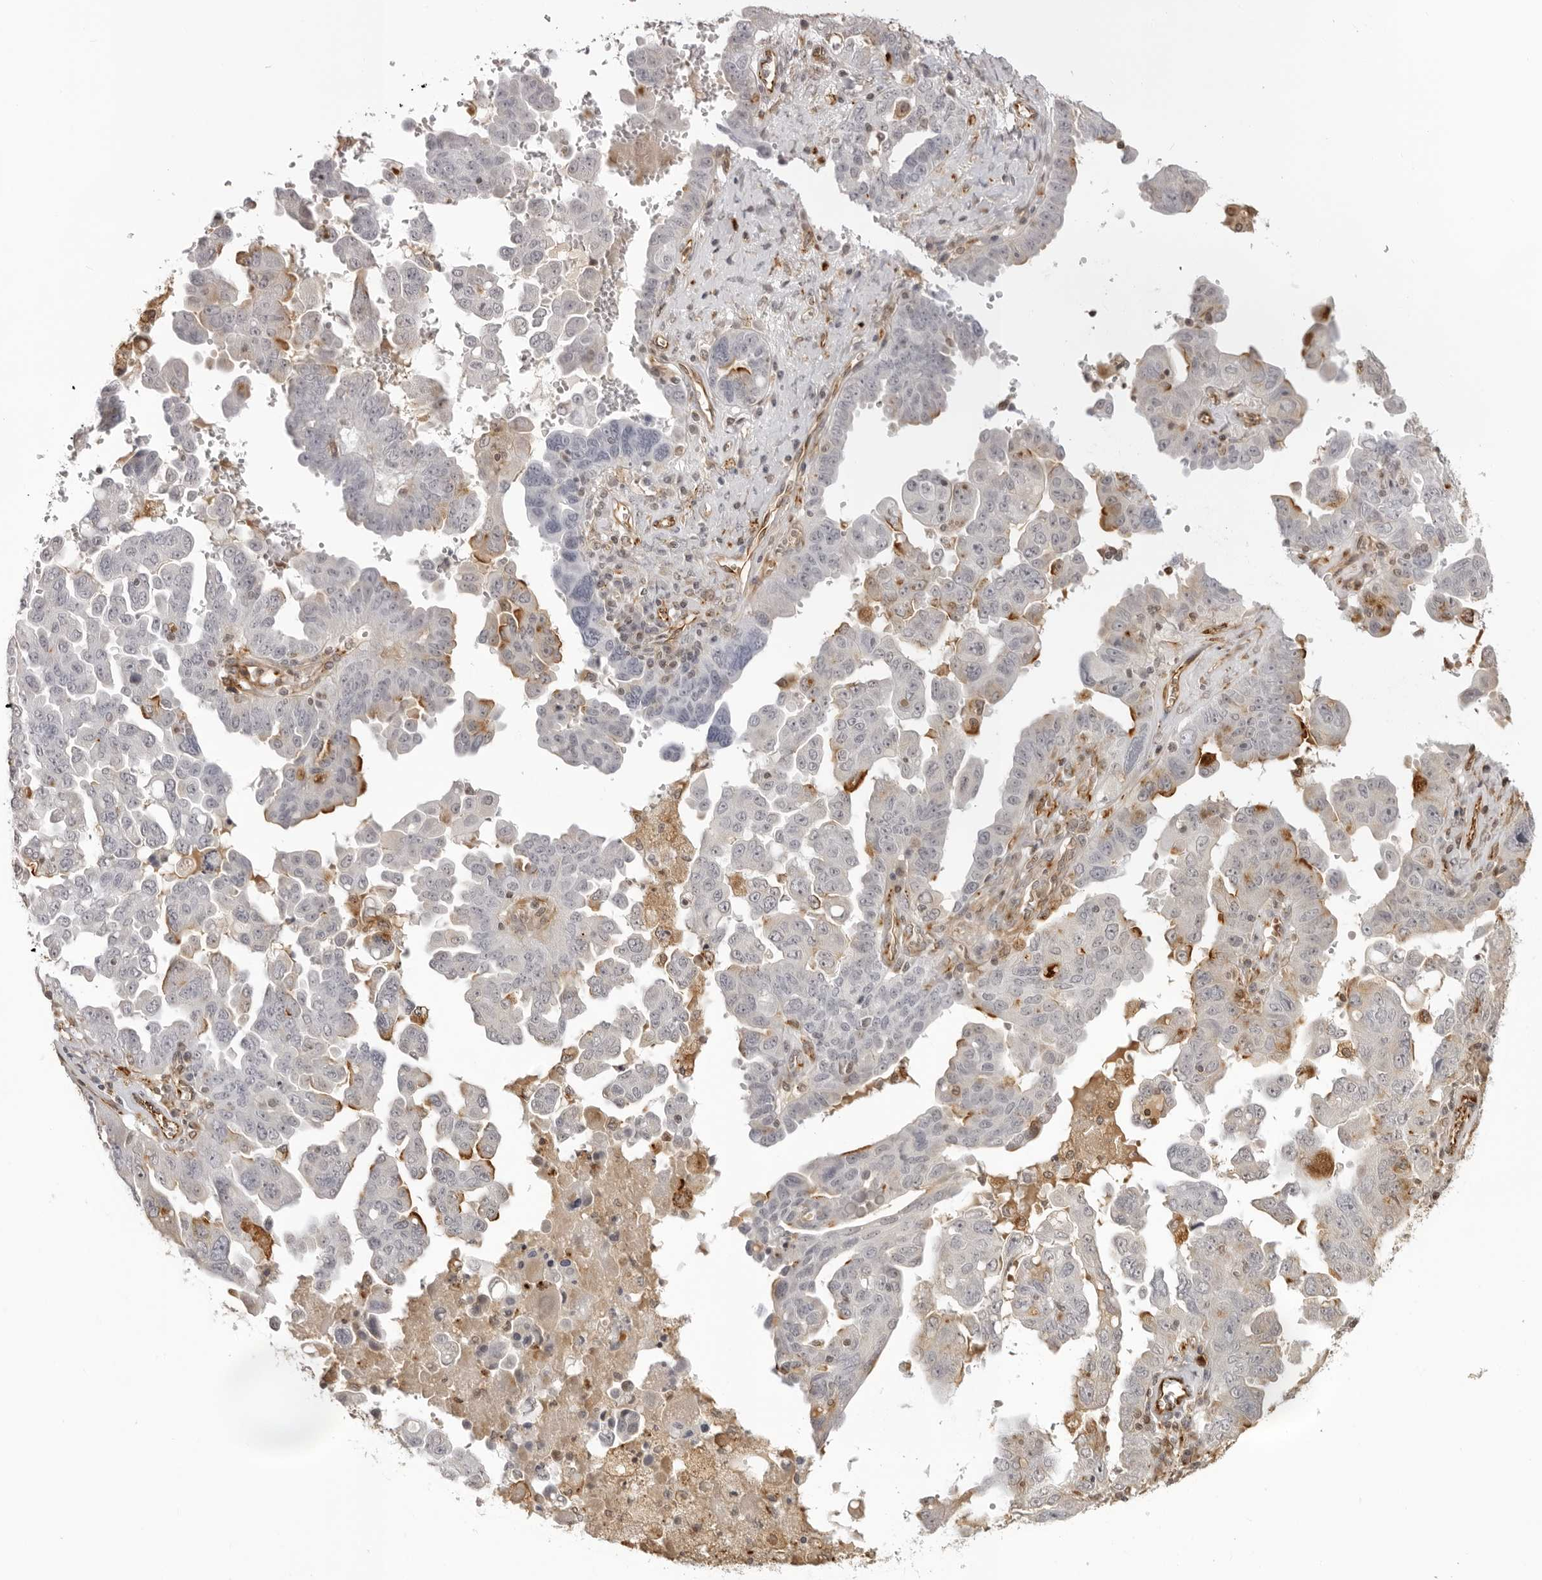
{"staining": {"intensity": "negative", "quantity": "none", "location": "none"}, "tissue": "ovarian cancer", "cell_type": "Tumor cells", "image_type": "cancer", "snomed": [{"axis": "morphology", "description": "Carcinoma, endometroid"}, {"axis": "topography", "description": "Ovary"}], "caption": "Tumor cells are negative for protein expression in human ovarian cancer (endometroid carcinoma). (DAB (3,3'-diaminobenzidine) IHC with hematoxylin counter stain).", "gene": "DYNLT5", "patient": {"sex": "female", "age": 62}}